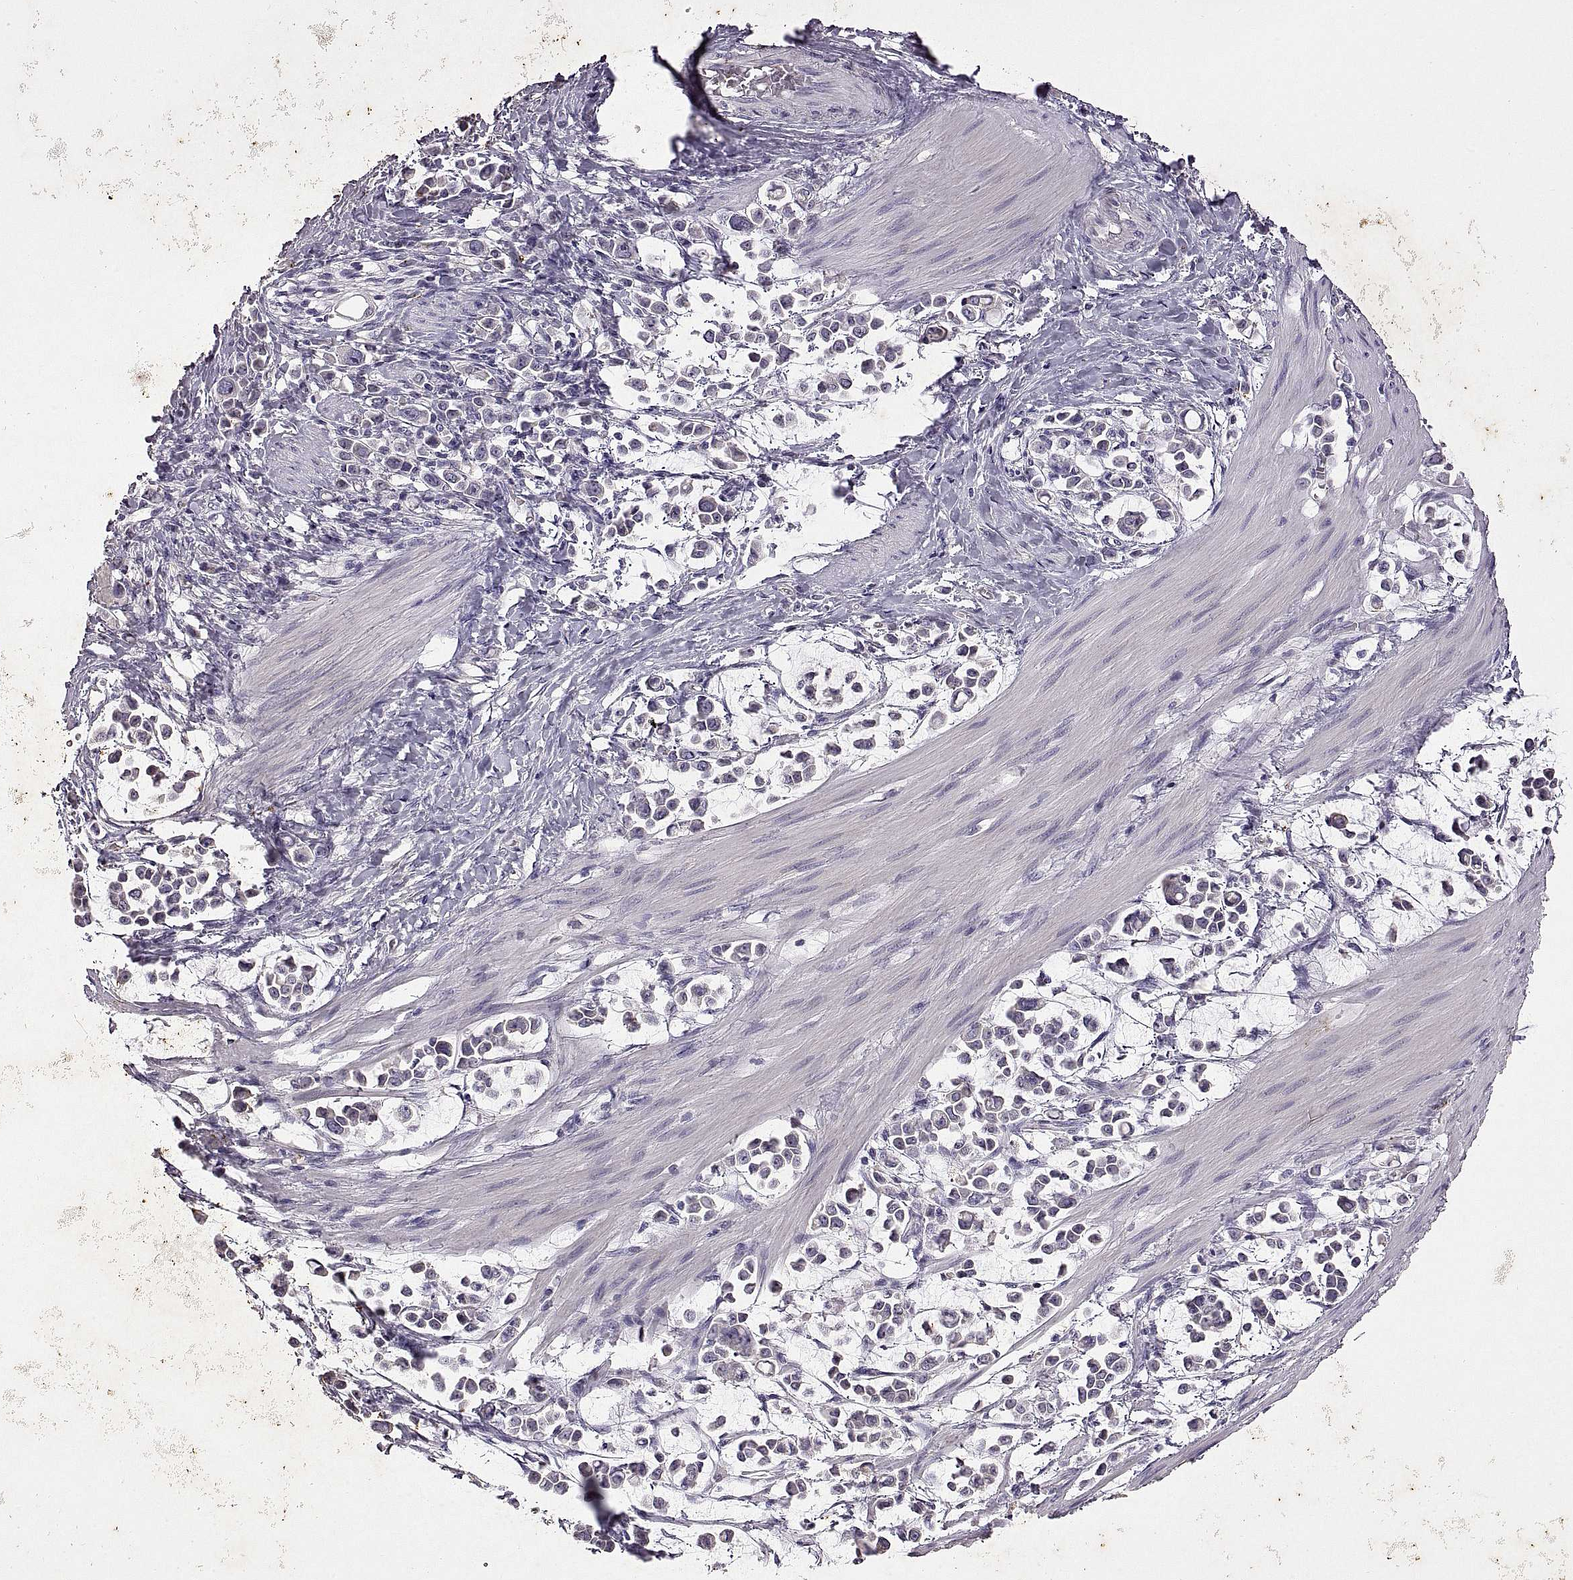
{"staining": {"intensity": "negative", "quantity": "none", "location": "none"}, "tissue": "stomach cancer", "cell_type": "Tumor cells", "image_type": "cancer", "snomed": [{"axis": "morphology", "description": "Adenocarcinoma, NOS"}, {"axis": "topography", "description": "Stomach"}], "caption": "DAB immunohistochemical staining of stomach cancer (adenocarcinoma) demonstrates no significant positivity in tumor cells.", "gene": "DEFB136", "patient": {"sex": "male", "age": 82}}